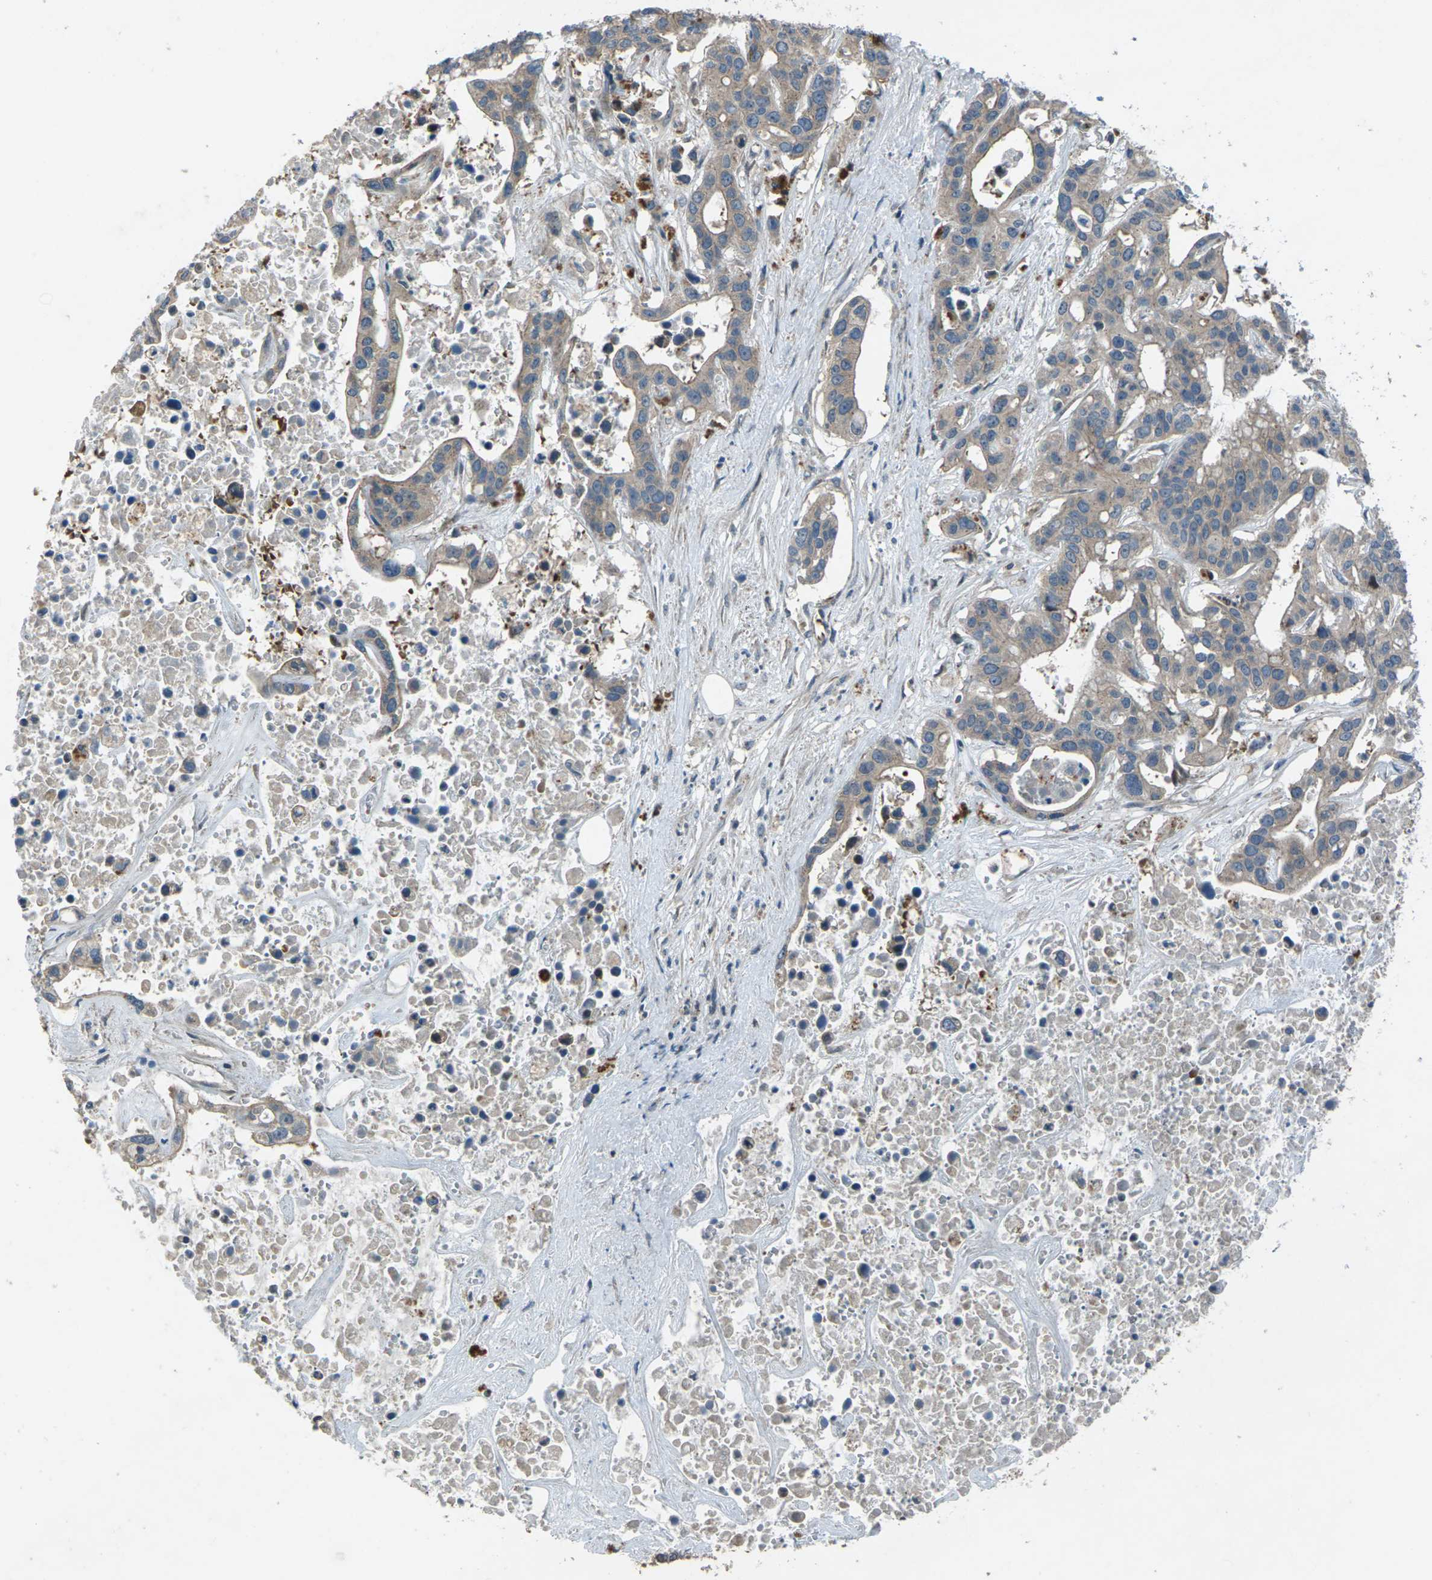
{"staining": {"intensity": "moderate", "quantity": ">75%", "location": "cytoplasmic/membranous"}, "tissue": "liver cancer", "cell_type": "Tumor cells", "image_type": "cancer", "snomed": [{"axis": "morphology", "description": "Cholangiocarcinoma"}, {"axis": "topography", "description": "Liver"}], "caption": "This is an image of immunohistochemistry staining of cholangiocarcinoma (liver), which shows moderate positivity in the cytoplasmic/membranous of tumor cells.", "gene": "EDNRA", "patient": {"sex": "female", "age": 65}}